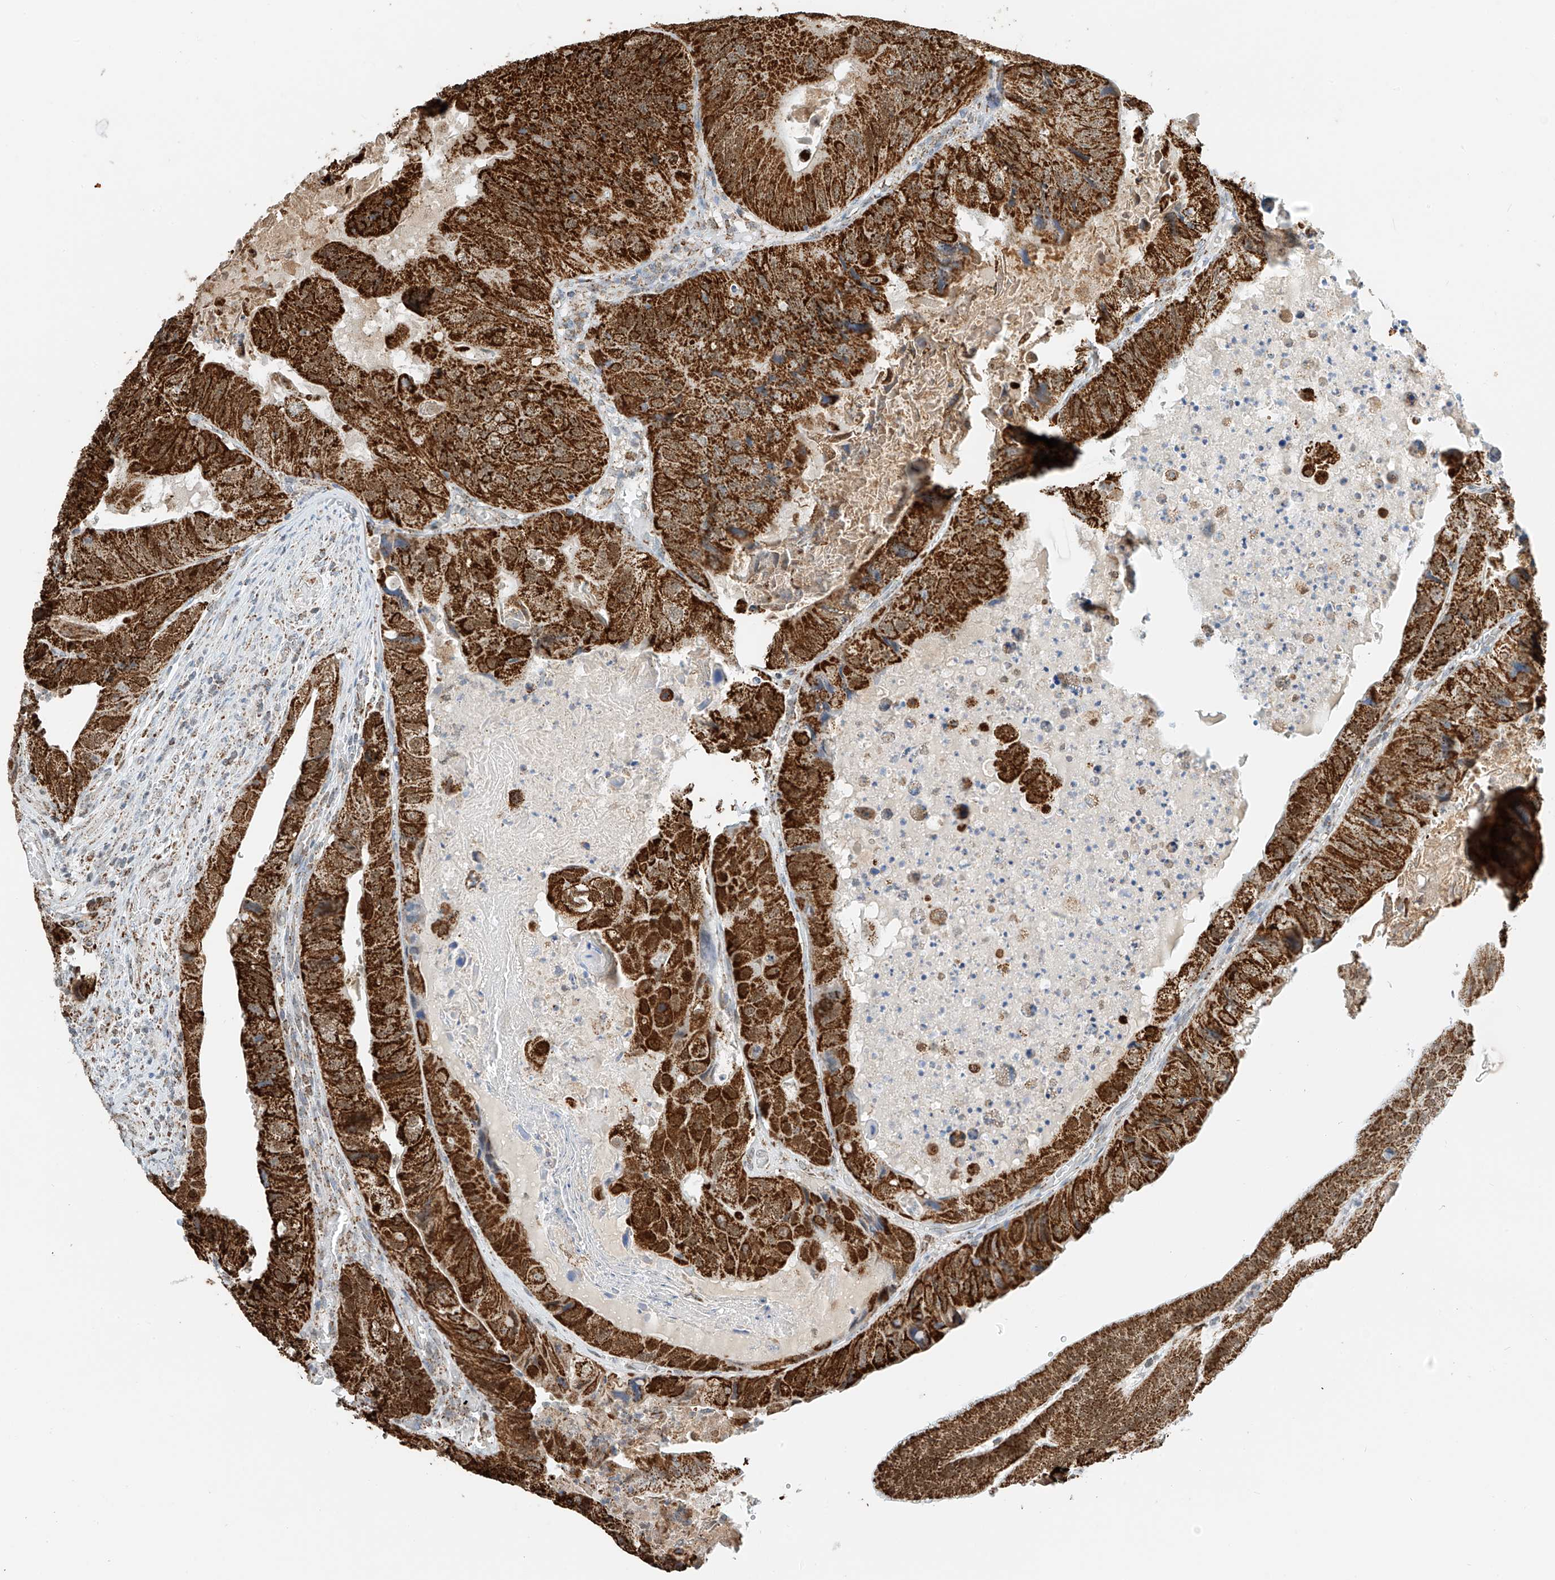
{"staining": {"intensity": "strong", "quantity": ">75%", "location": "cytoplasmic/membranous"}, "tissue": "colorectal cancer", "cell_type": "Tumor cells", "image_type": "cancer", "snomed": [{"axis": "morphology", "description": "Adenocarcinoma, NOS"}, {"axis": "topography", "description": "Rectum"}], "caption": "Protein expression analysis of human colorectal cancer (adenocarcinoma) reveals strong cytoplasmic/membranous positivity in about >75% of tumor cells.", "gene": "PPA2", "patient": {"sex": "male", "age": 63}}